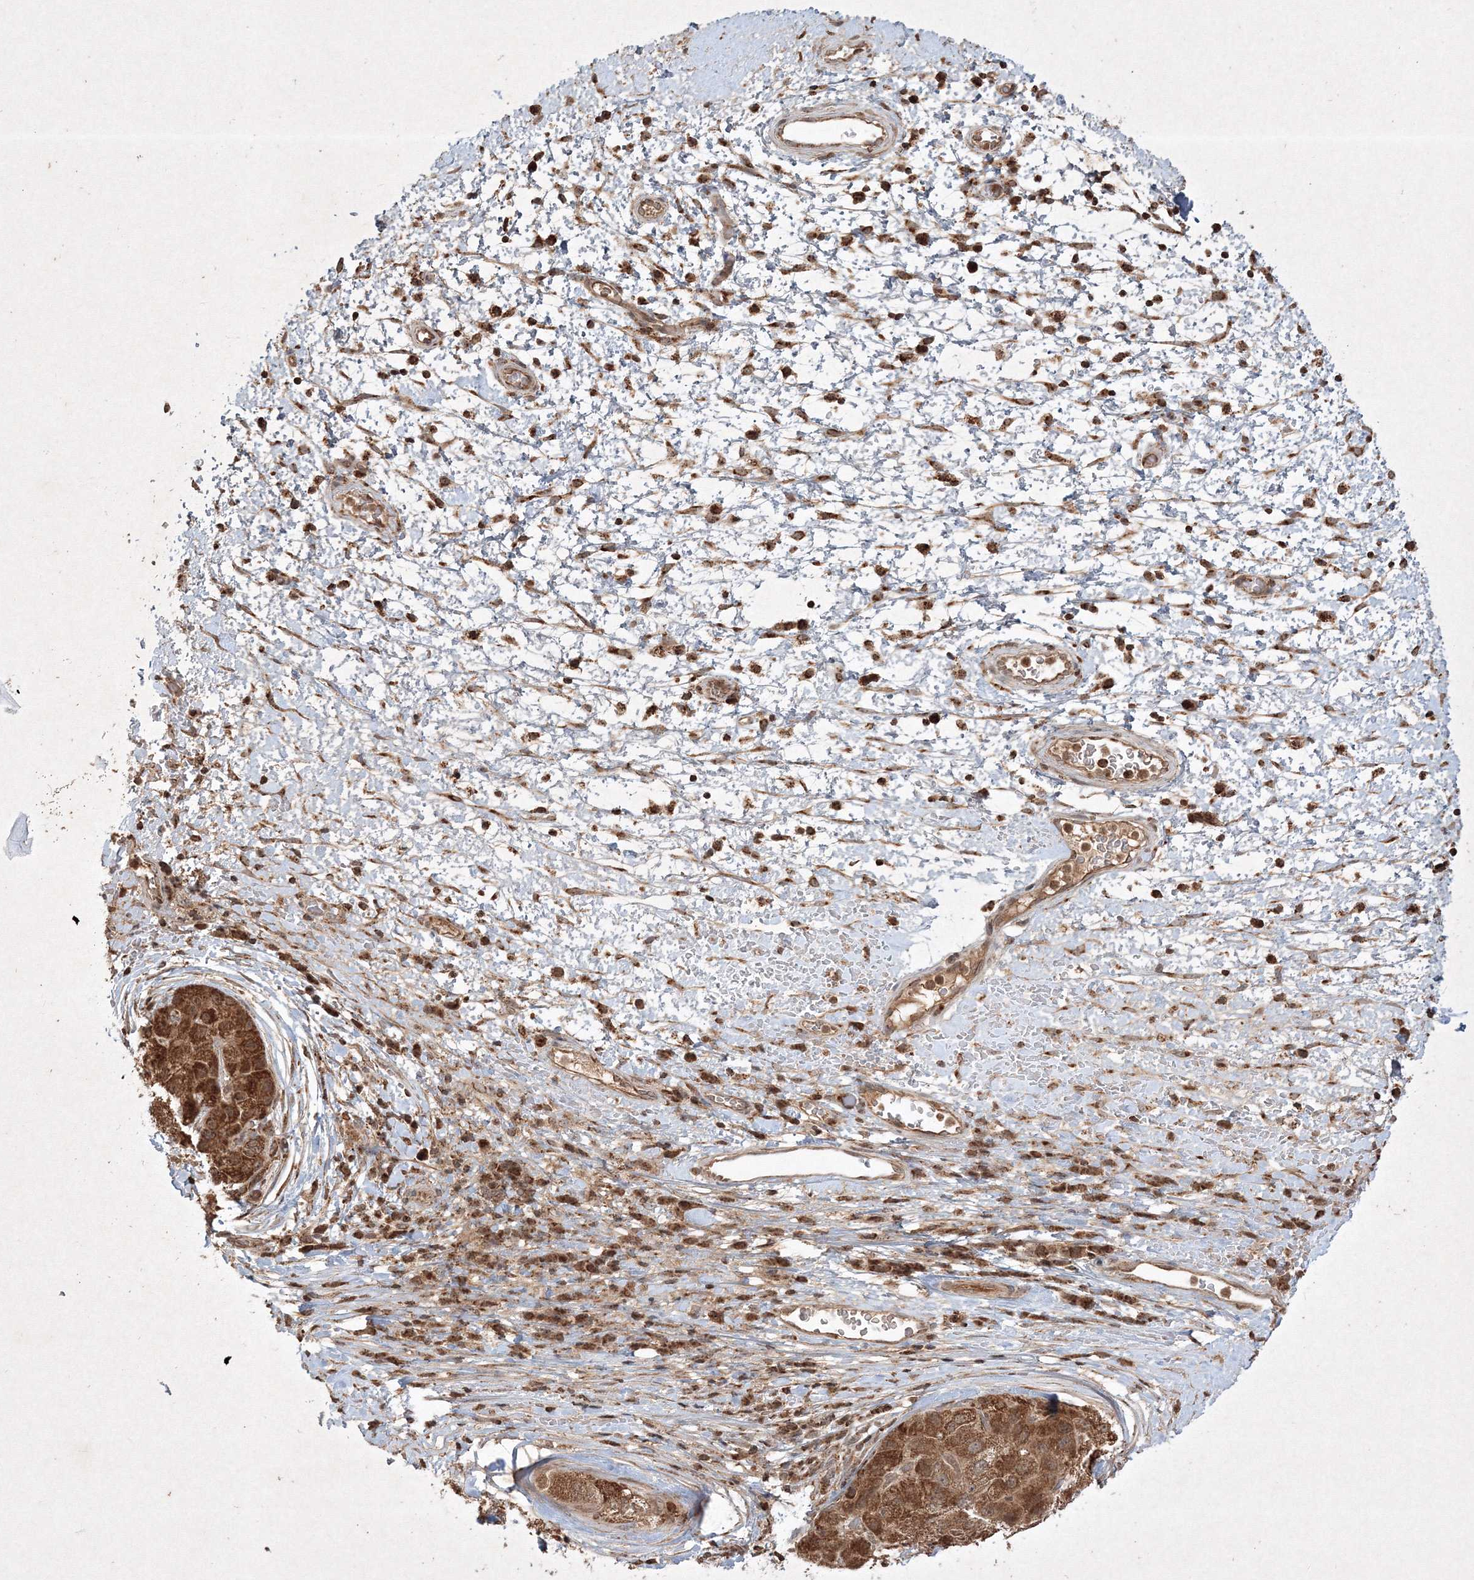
{"staining": {"intensity": "strong", "quantity": ">75%", "location": "cytoplasmic/membranous"}, "tissue": "liver cancer", "cell_type": "Tumor cells", "image_type": "cancer", "snomed": [{"axis": "morphology", "description": "Carcinoma, Hepatocellular, NOS"}, {"axis": "topography", "description": "Liver"}], "caption": "Tumor cells reveal high levels of strong cytoplasmic/membranous staining in approximately >75% of cells in human liver cancer. (DAB (3,3'-diaminobenzidine) = brown stain, brightfield microscopy at high magnification).", "gene": "PLTP", "patient": {"sex": "male", "age": 80}}